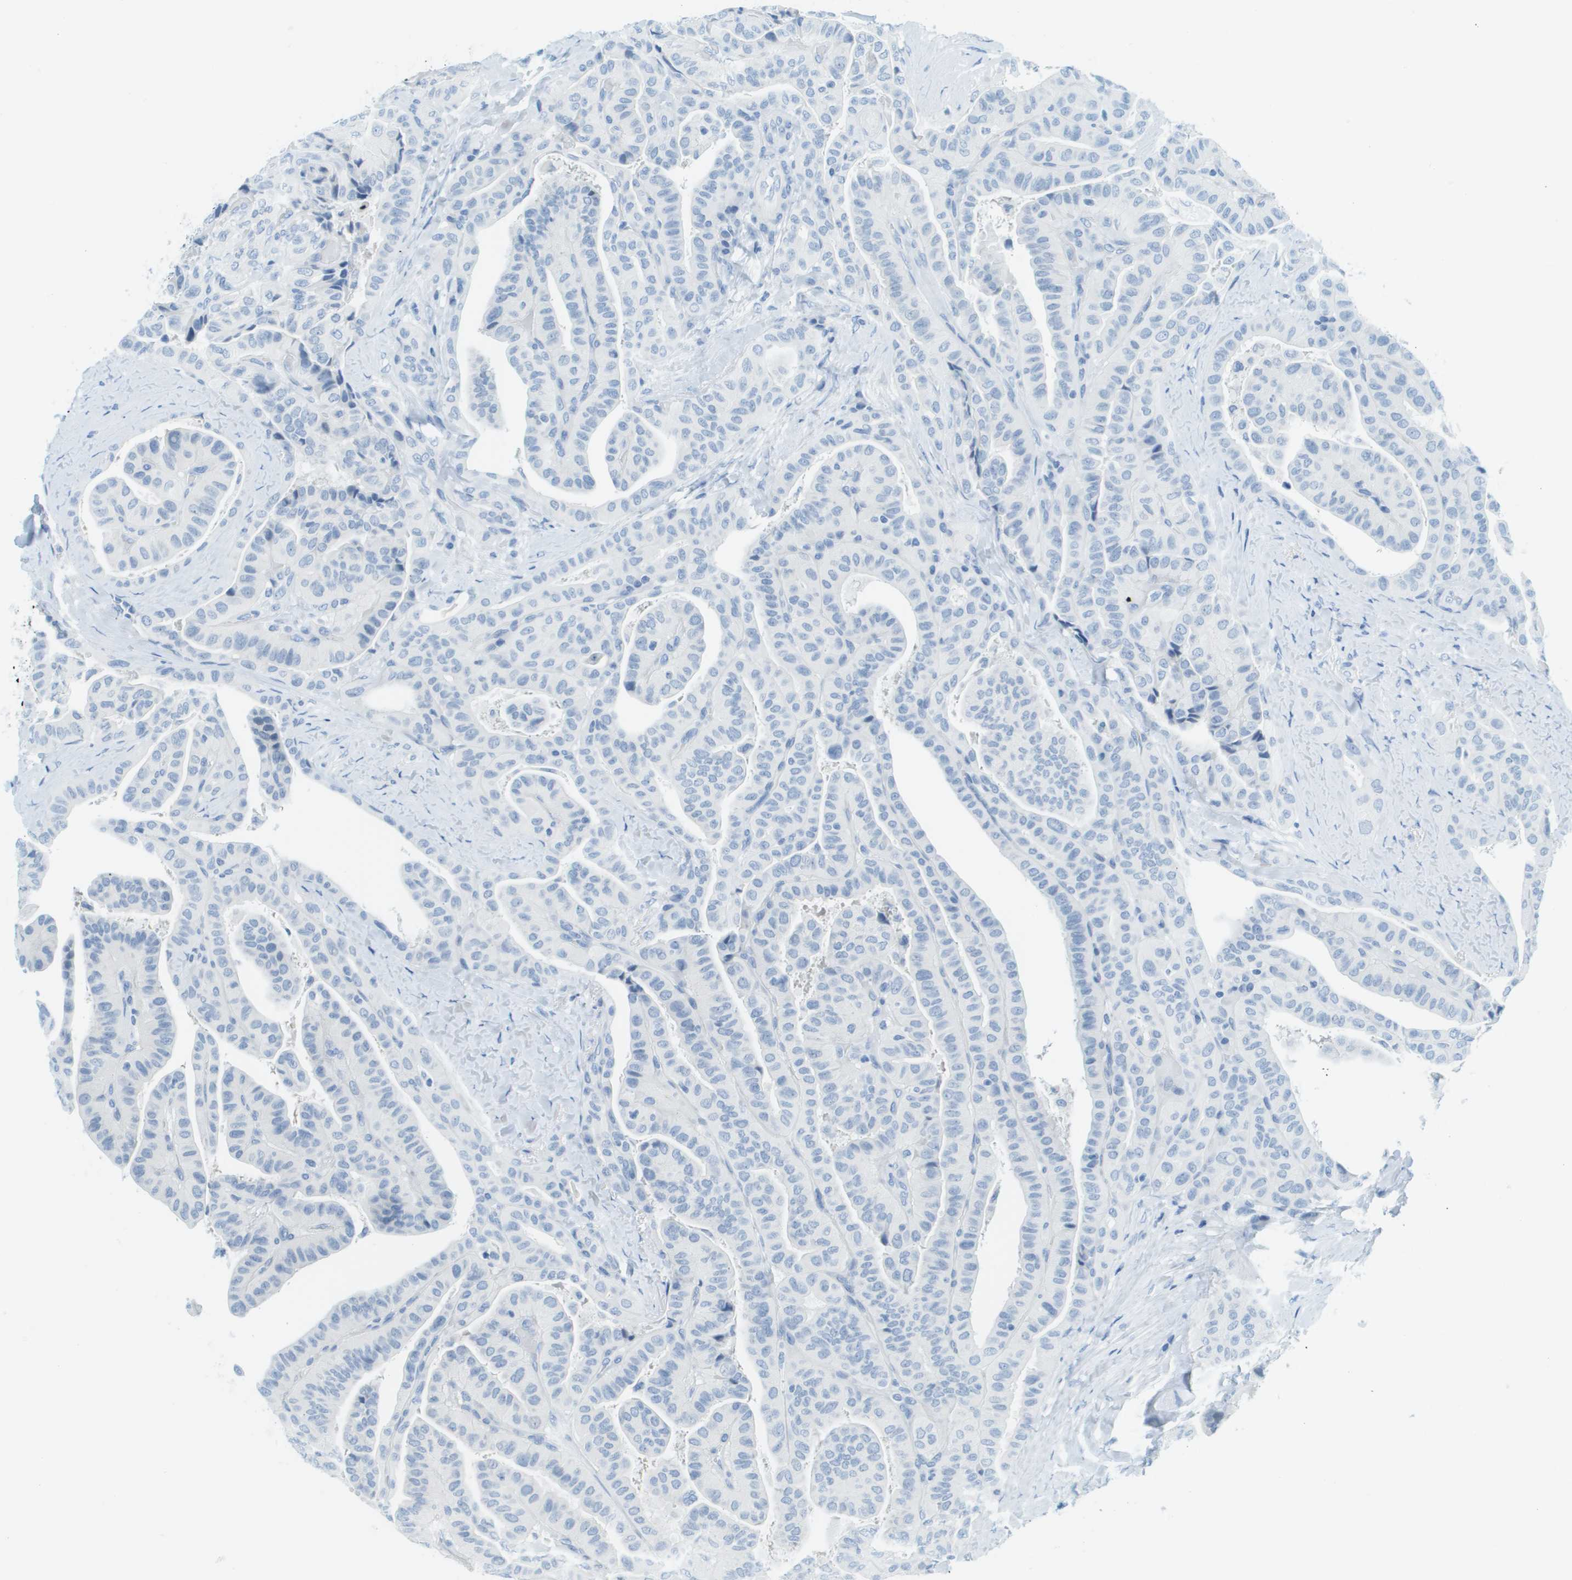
{"staining": {"intensity": "negative", "quantity": "none", "location": "none"}, "tissue": "thyroid cancer", "cell_type": "Tumor cells", "image_type": "cancer", "snomed": [{"axis": "morphology", "description": "Papillary adenocarcinoma, NOS"}, {"axis": "topography", "description": "Thyroid gland"}], "caption": "DAB immunohistochemical staining of human thyroid cancer shows no significant expression in tumor cells.", "gene": "CDHR2", "patient": {"sex": "male", "age": 77}}